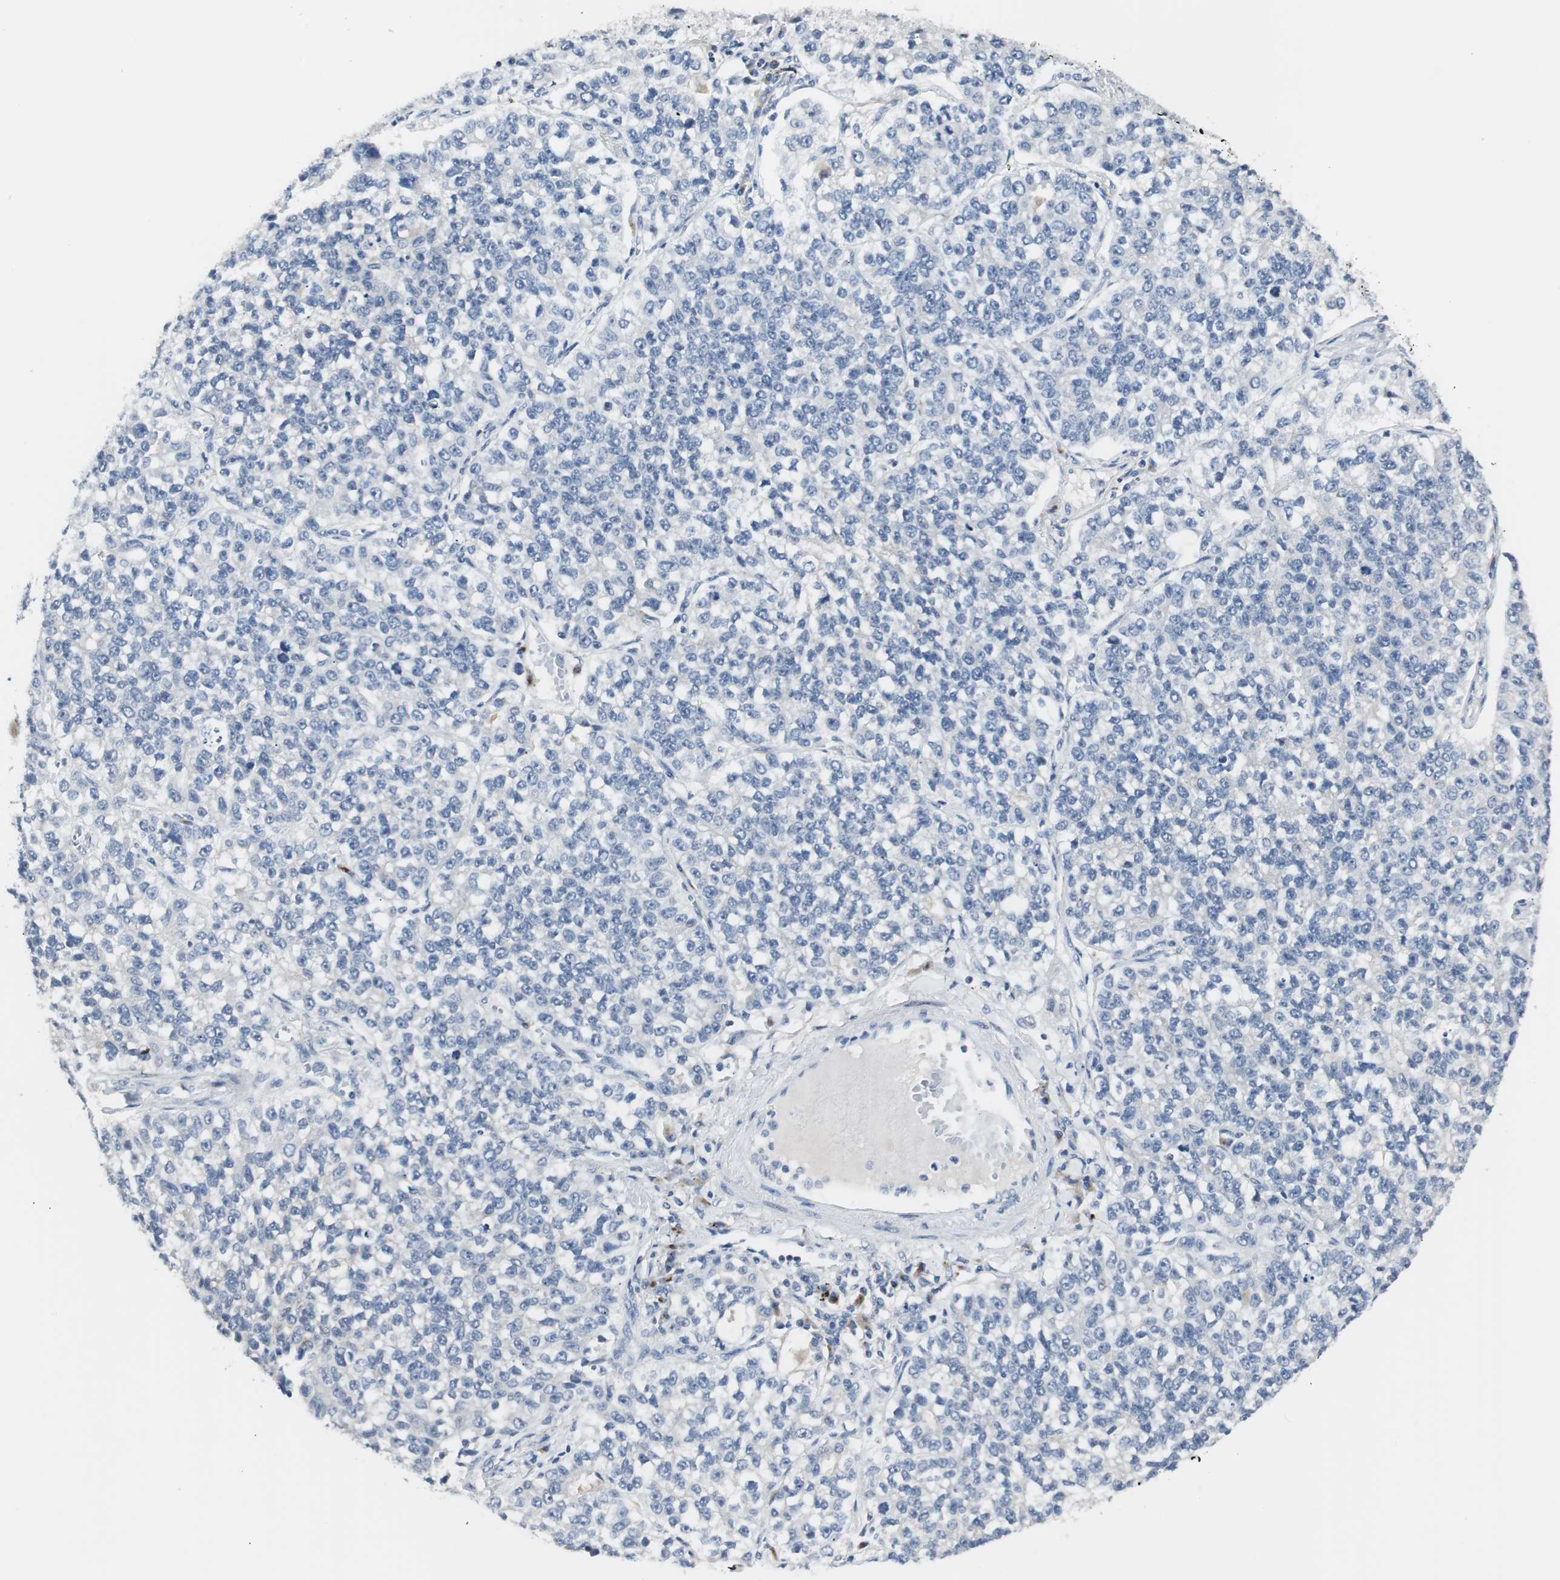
{"staining": {"intensity": "negative", "quantity": "none", "location": "none"}, "tissue": "lung cancer", "cell_type": "Tumor cells", "image_type": "cancer", "snomed": [{"axis": "morphology", "description": "Adenocarcinoma, NOS"}, {"axis": "topography", "description": "Lung"}], "caption": "Tumor cells are negative for brown protein staining in lung adenocarcinoma.", "gene": "SOX30", "patient": {"sex": "male", "age": 49}}